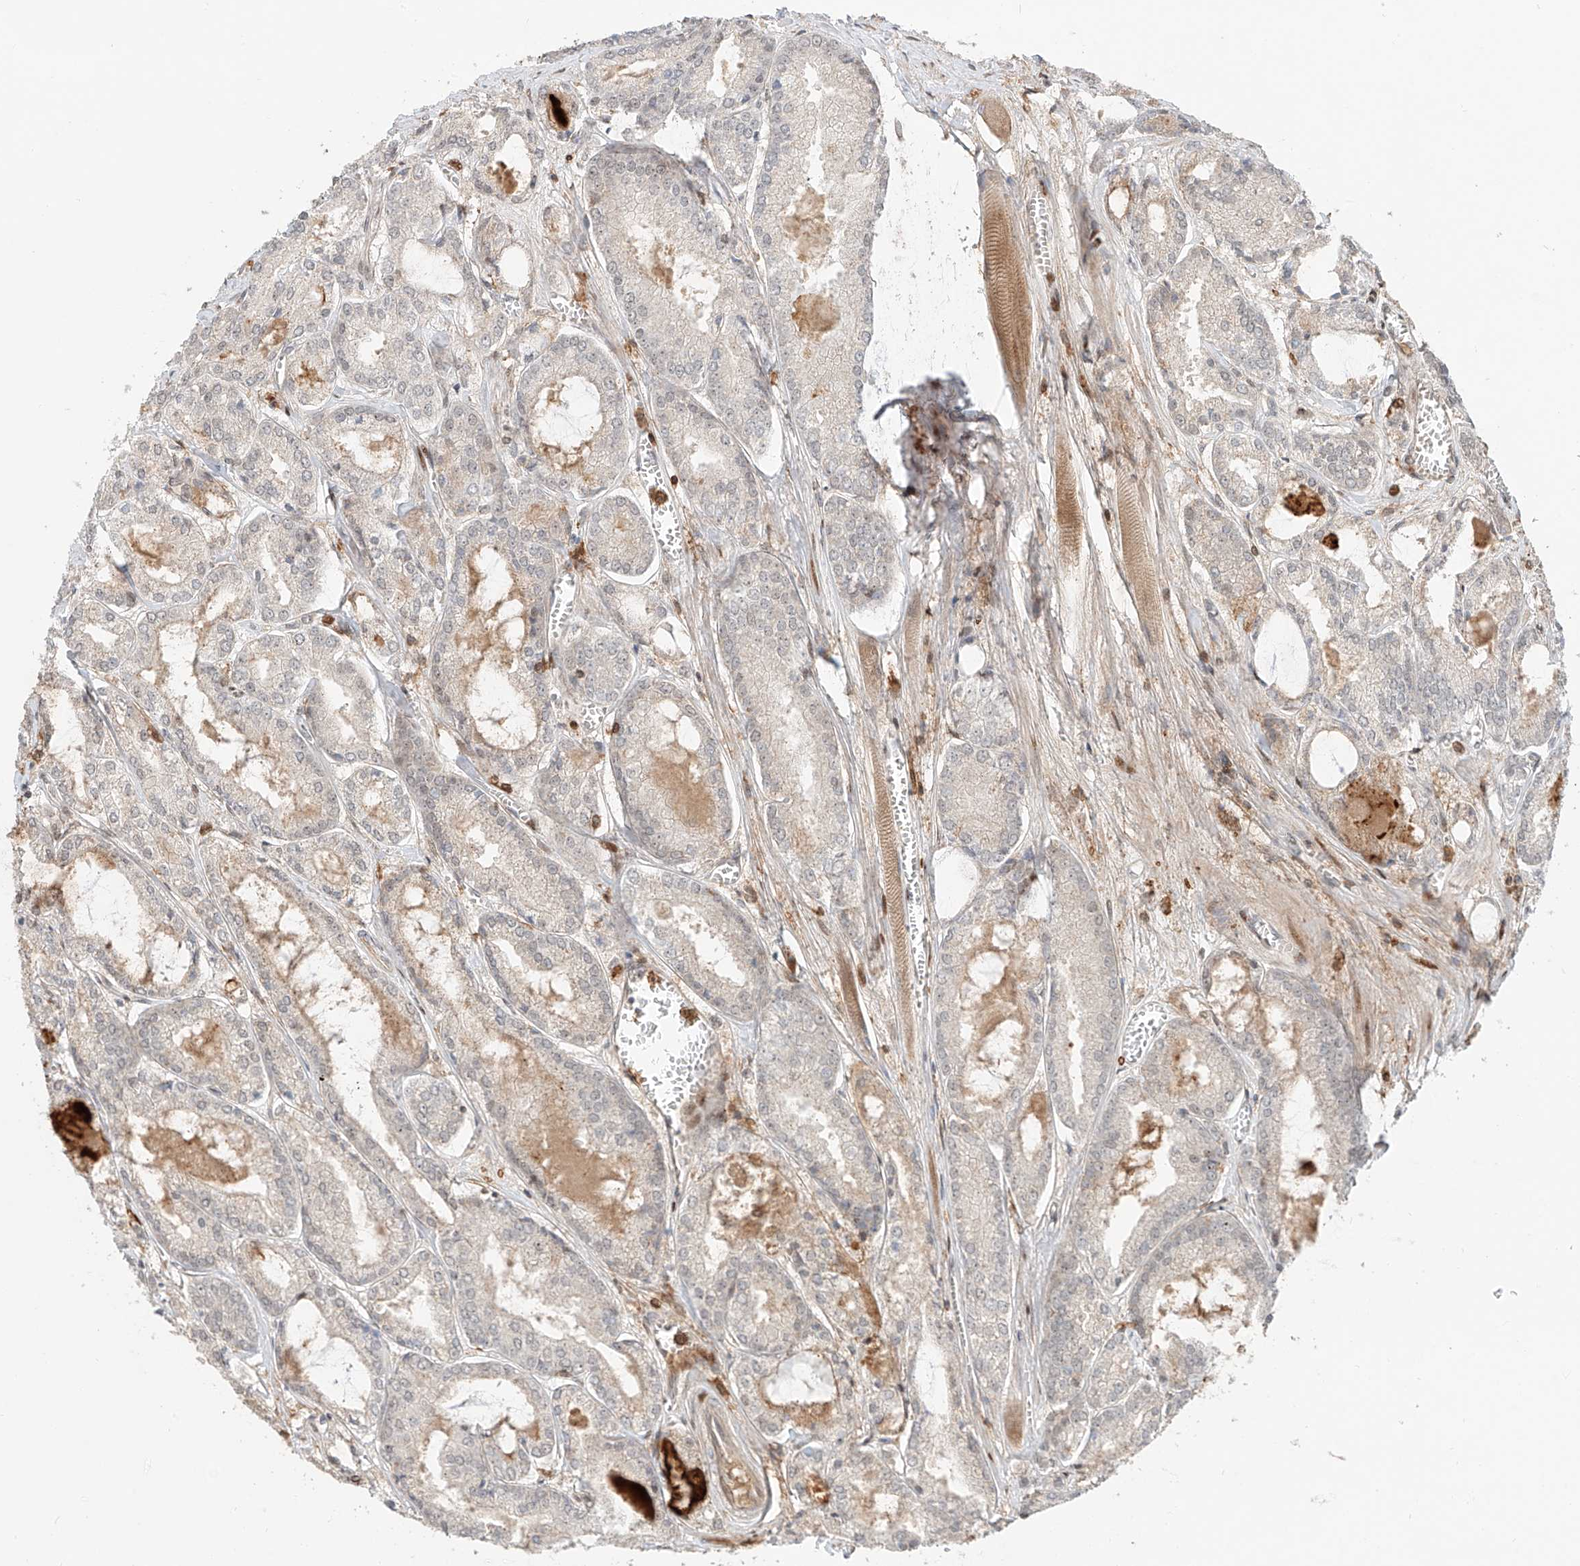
{"staining": {"intensity": "moderate", "quantity": "<25%", "location": "cytoplasmic/membranous,nuclear"}, "tissue": "prostate cancer", "cell_type": "Tumor cells", "image_type": "cancer", "snomed": [{"axis": "morphology", "description": "Adenocarcinoma, Low grade"}, {"axis": "topography", "description": "Prostate"}], "caption": "Immunohistochemical staining of prostate cancer (adenocarcinoma (low-grade)) reveals moderate cytoplasmic/membranous and nuclear protein expression in about <25% of tumor cells.", "gene": "CEP162", "patient": {"sex": "male", "age": 67}}